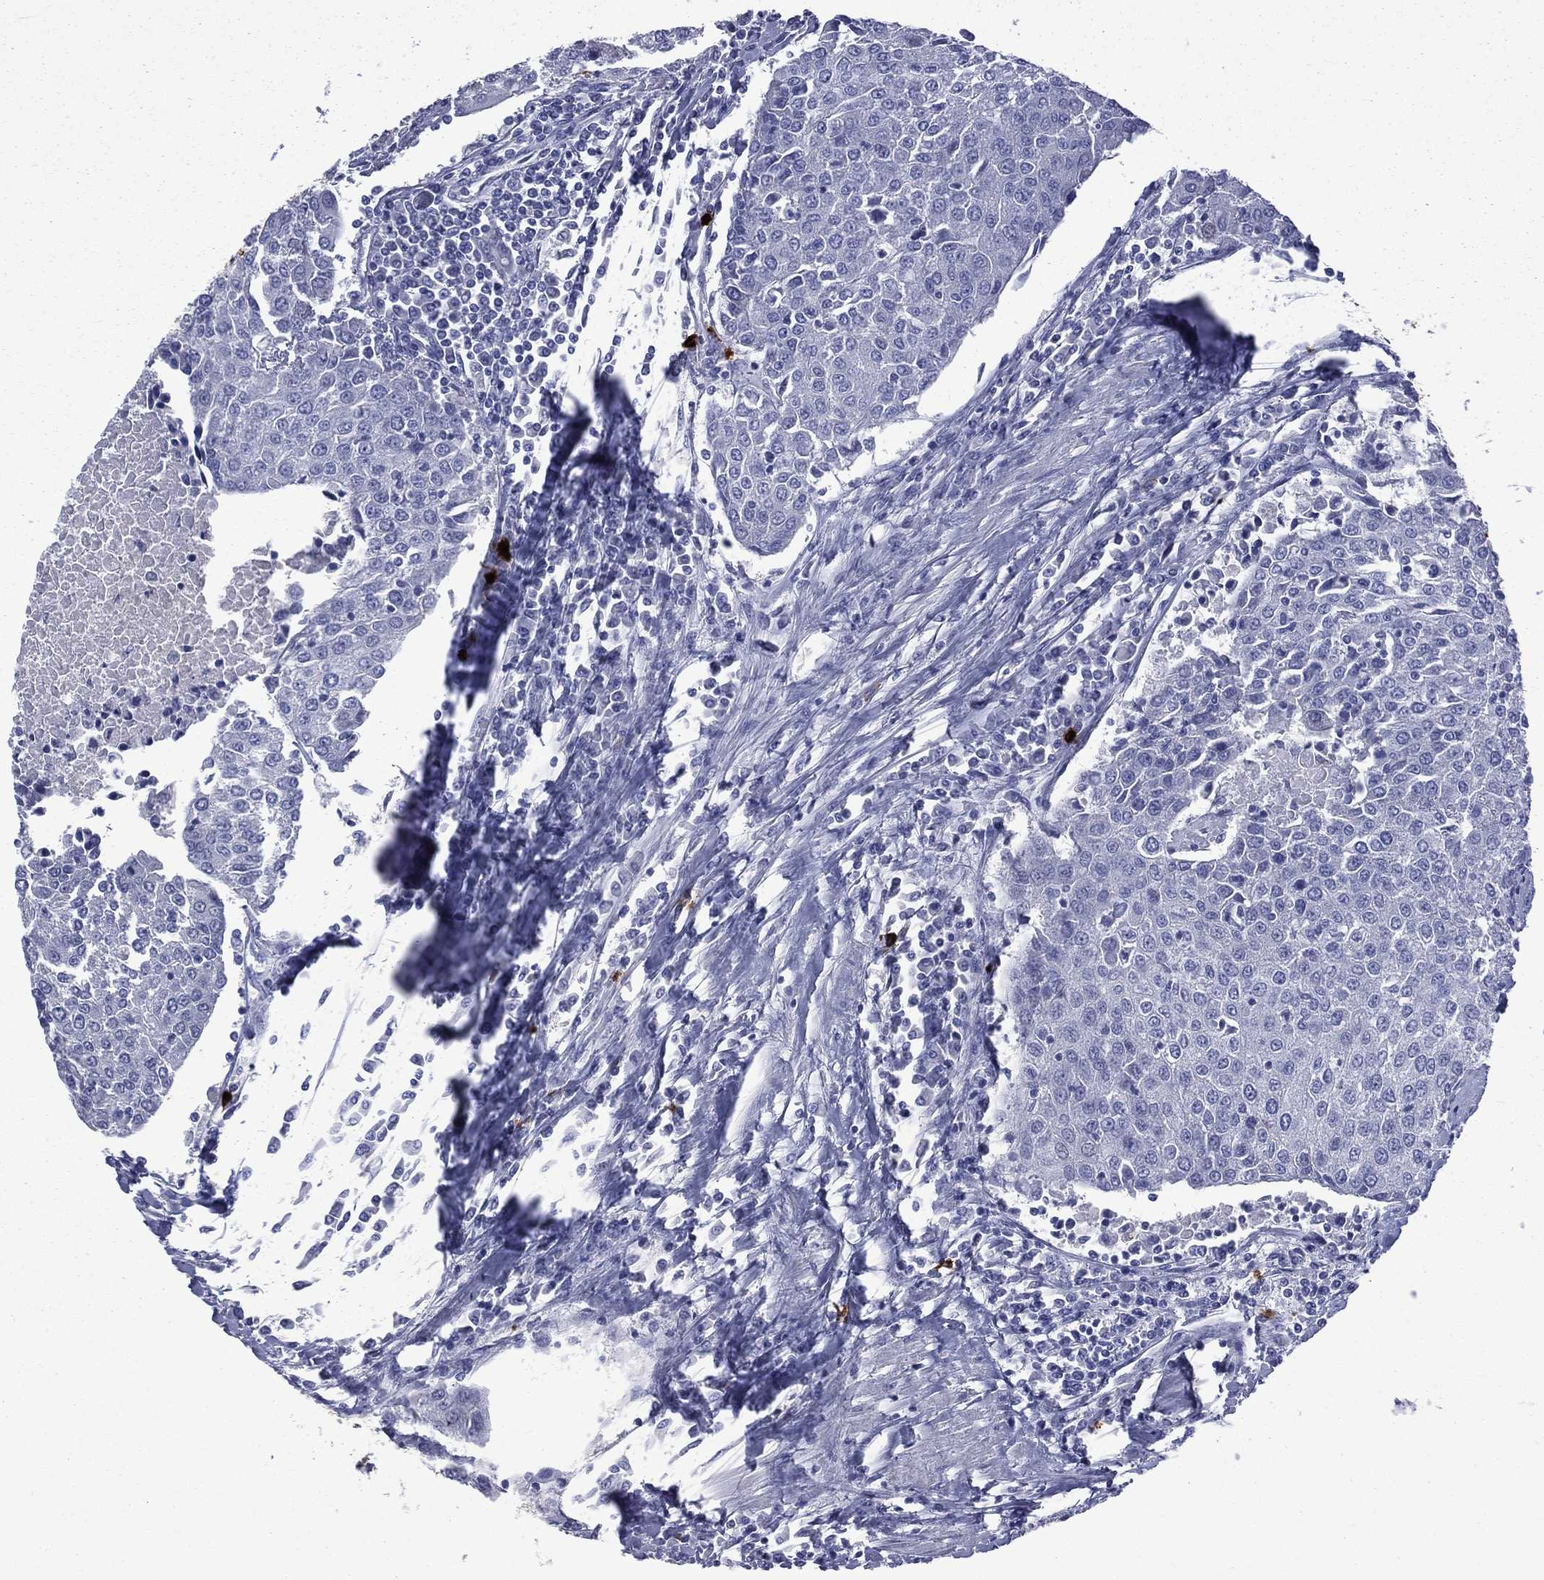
{"staining": {"intensity": "negative", "quantity": "none", "location": "none"}, "tissue": "urothelial cancer", "cell_type": "Tumor cells", "image_type": "cancer", "snomed": [{"axis": "morphology", "description": "Urothelial carcinoma, High grade"}, {"axis": "topography", "description": "Urinary bladder"}], "caption": "High magnification brightfield microscopy of urothelial cancer stained with DAB (brown) and counterstained with hematoxylin (blue): tumor cells show no significant staining.", "gene": "ELANE", "patient": {"sex": "female", "age": 85}}